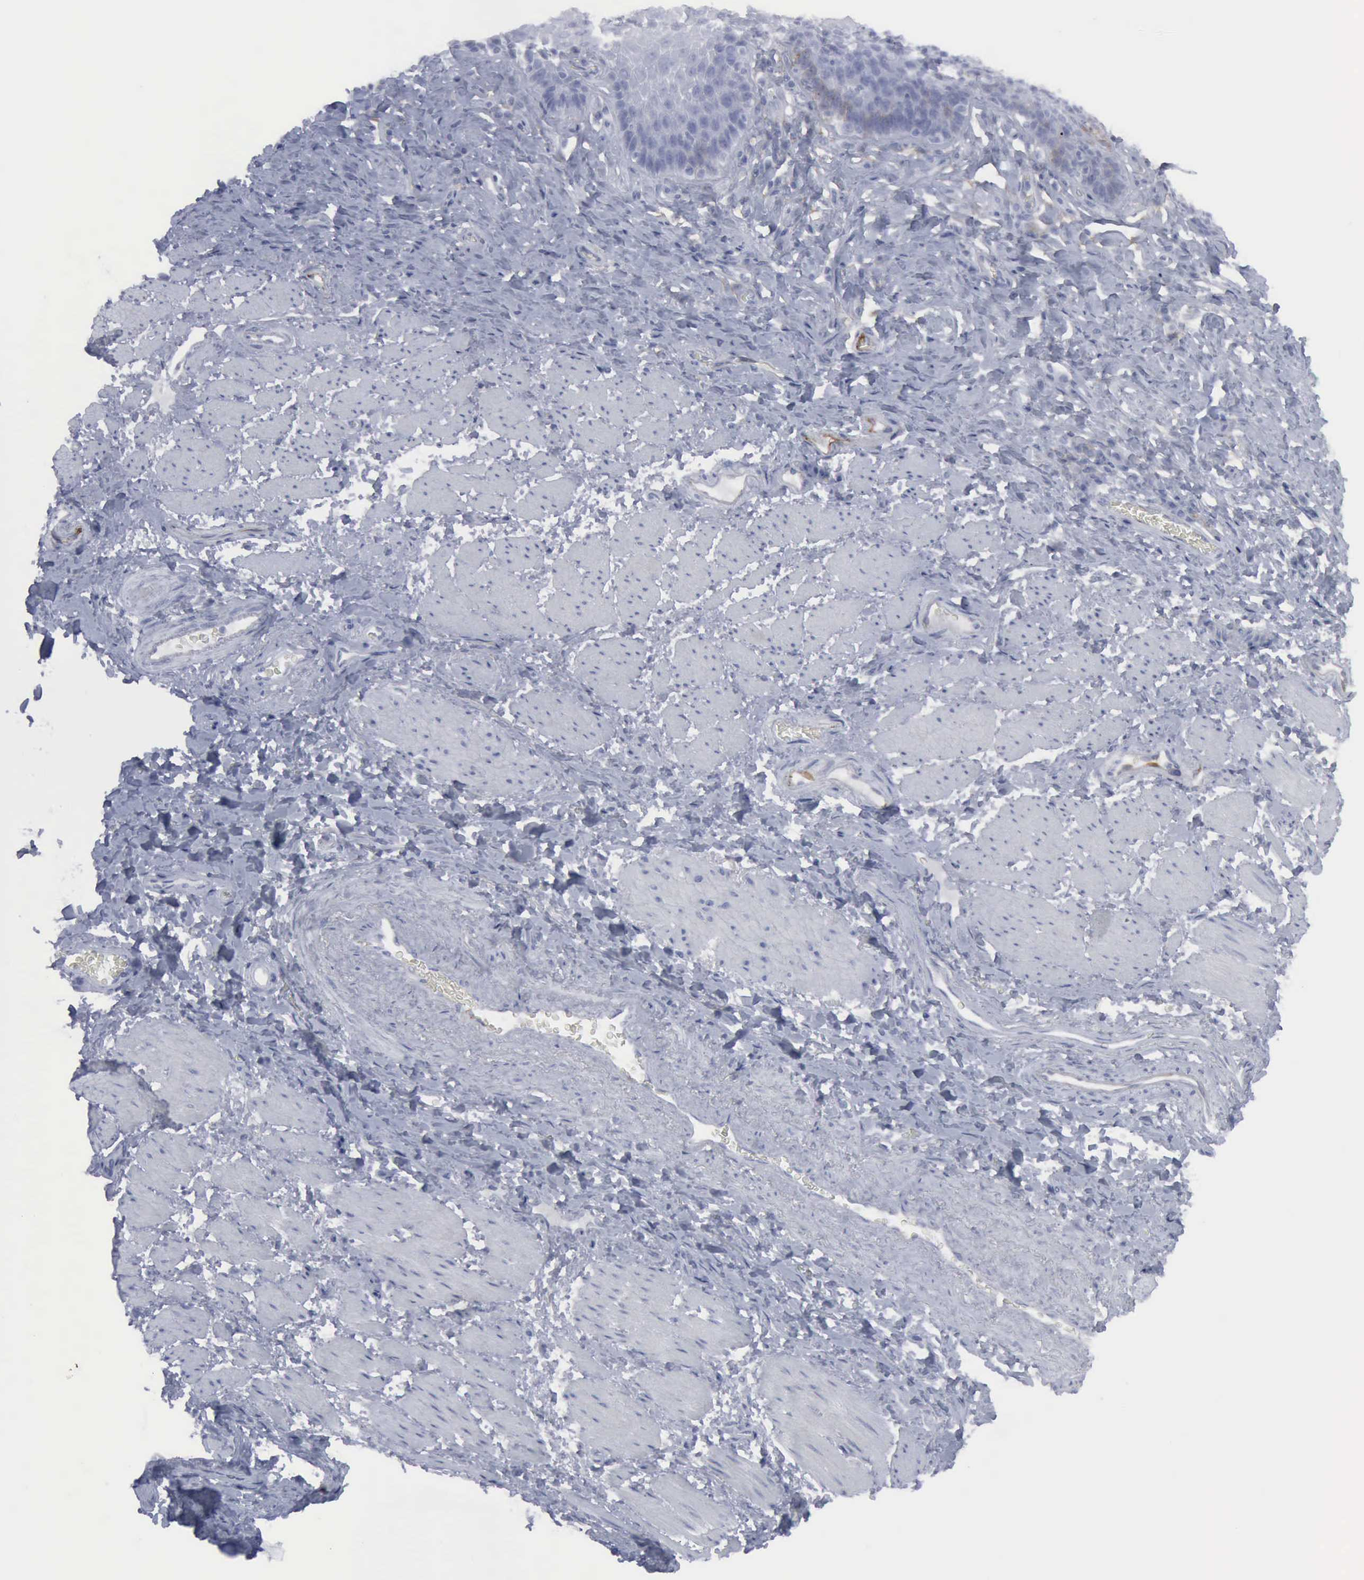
{"staining": {"intensity": "negative", "quantity": "none", "location": "none"}, "tissue": "esophagus", "cell_type": "Squamous epithelial cells", "image_type": "normal", "snomed": [{"axis": "morphology", "description": "Normal tissue, NOS"}, {"axis": "topography", "description": "Esophagus"}], "caption": "Immunohistochemistry micrograph of normal human esophagus stained for a protein (brown), which reveals no expression in squamous epithelial cells.", "gene": "VCAM1", "patient": {"sex": "female", "age": 61}}